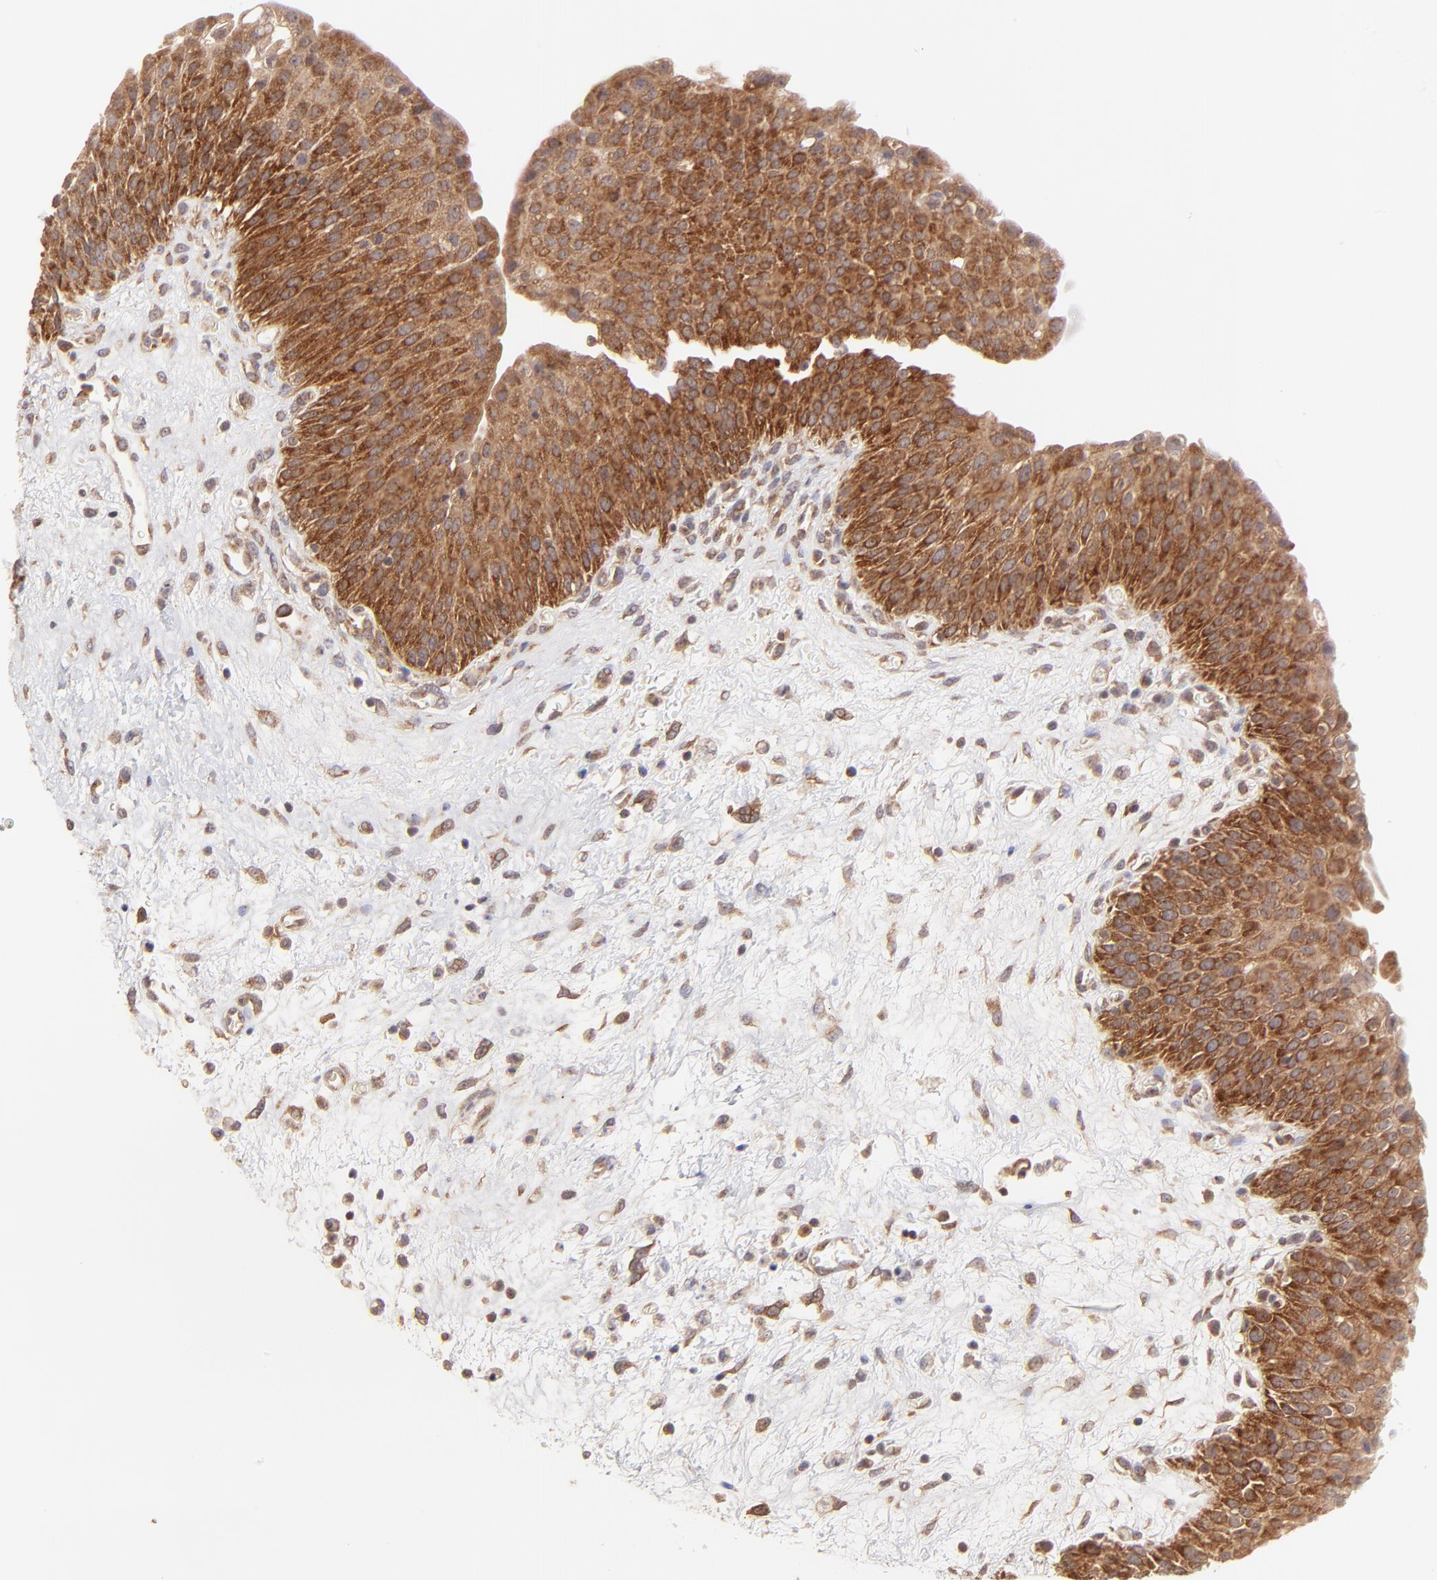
{"staining": {"intensity": "strong", "quantity": ">75%", "location": "cytoplasmic/membranous"}, "tissue": "urinary bladder", "cell_type": "Urothelial cells", "image_type": "normal", "snomed": [{"axis": "morphology", "description": "Normal tissue, NOS"}, {"axis": "morphology", "description": "Dysplasia, NOS"}, {"axis": "topography", "description": "Urinary bladder"}], "caption": "Unremarkable urinary bladder reveals strong cytoplasmic/membranous staining in approximately >75% of urothelial cells.", "gene": "TNRC6B", "patient": {"sex": "male", "age": 35}}